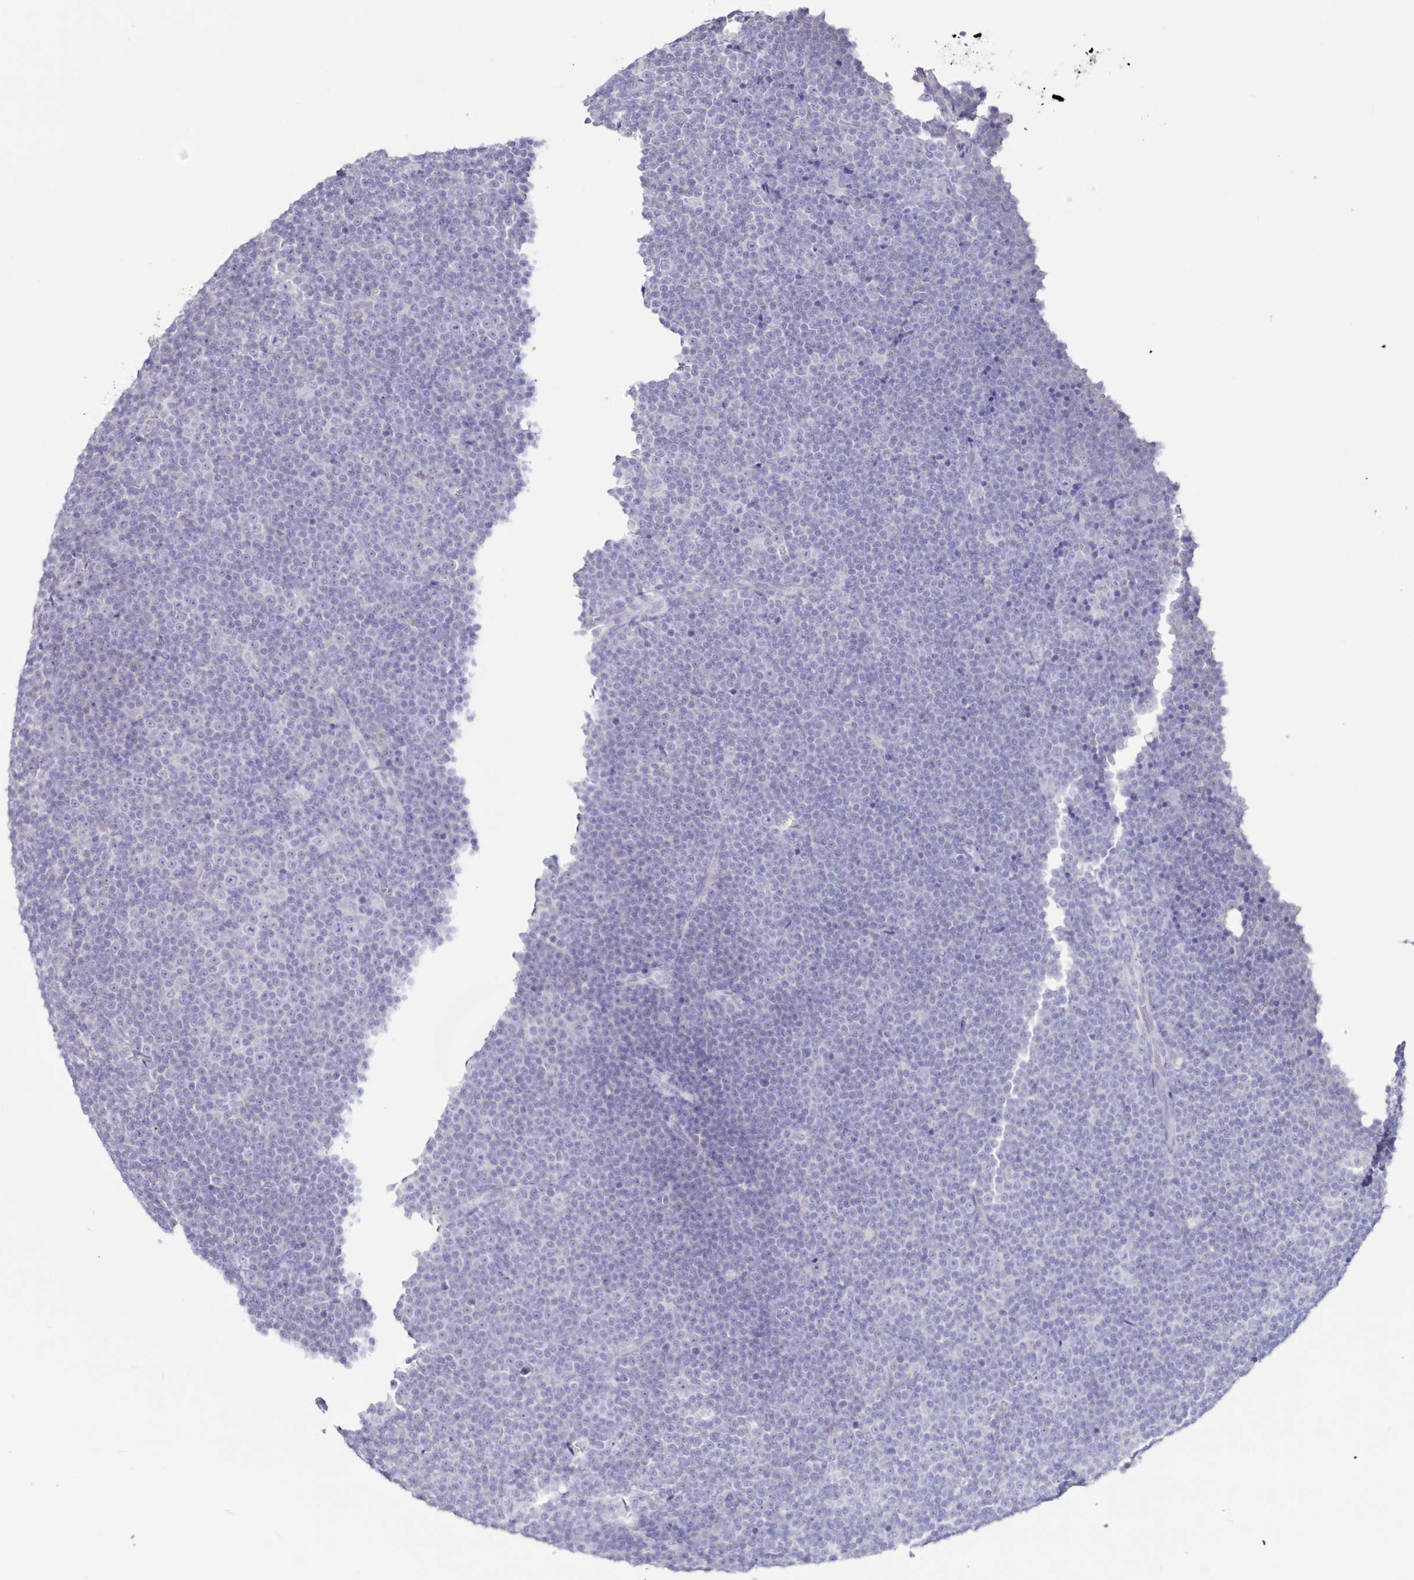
{"staining": {"intensity": "negative", "quantity": "none", "location": "none"}, "tissue": "lymphoma", "cell_type": "Tumor cells", "image_type": "cancer", "snomed": [{"axis": "morphology", "description": "Malignant lymphoma, non-Hodgkin's type, Low grade"}, {"axis": "topography", "description": "Lymph node"}], "caption": "Malignant lymphoma, non-Hodgkin's type (low-grade) was stained to show a protein in brown. There is no significant positivity in tumor cells. Nuclei are stained in blue.", "gene": "CYP3A4", "patient": {"sex": "female", "age": 67}}